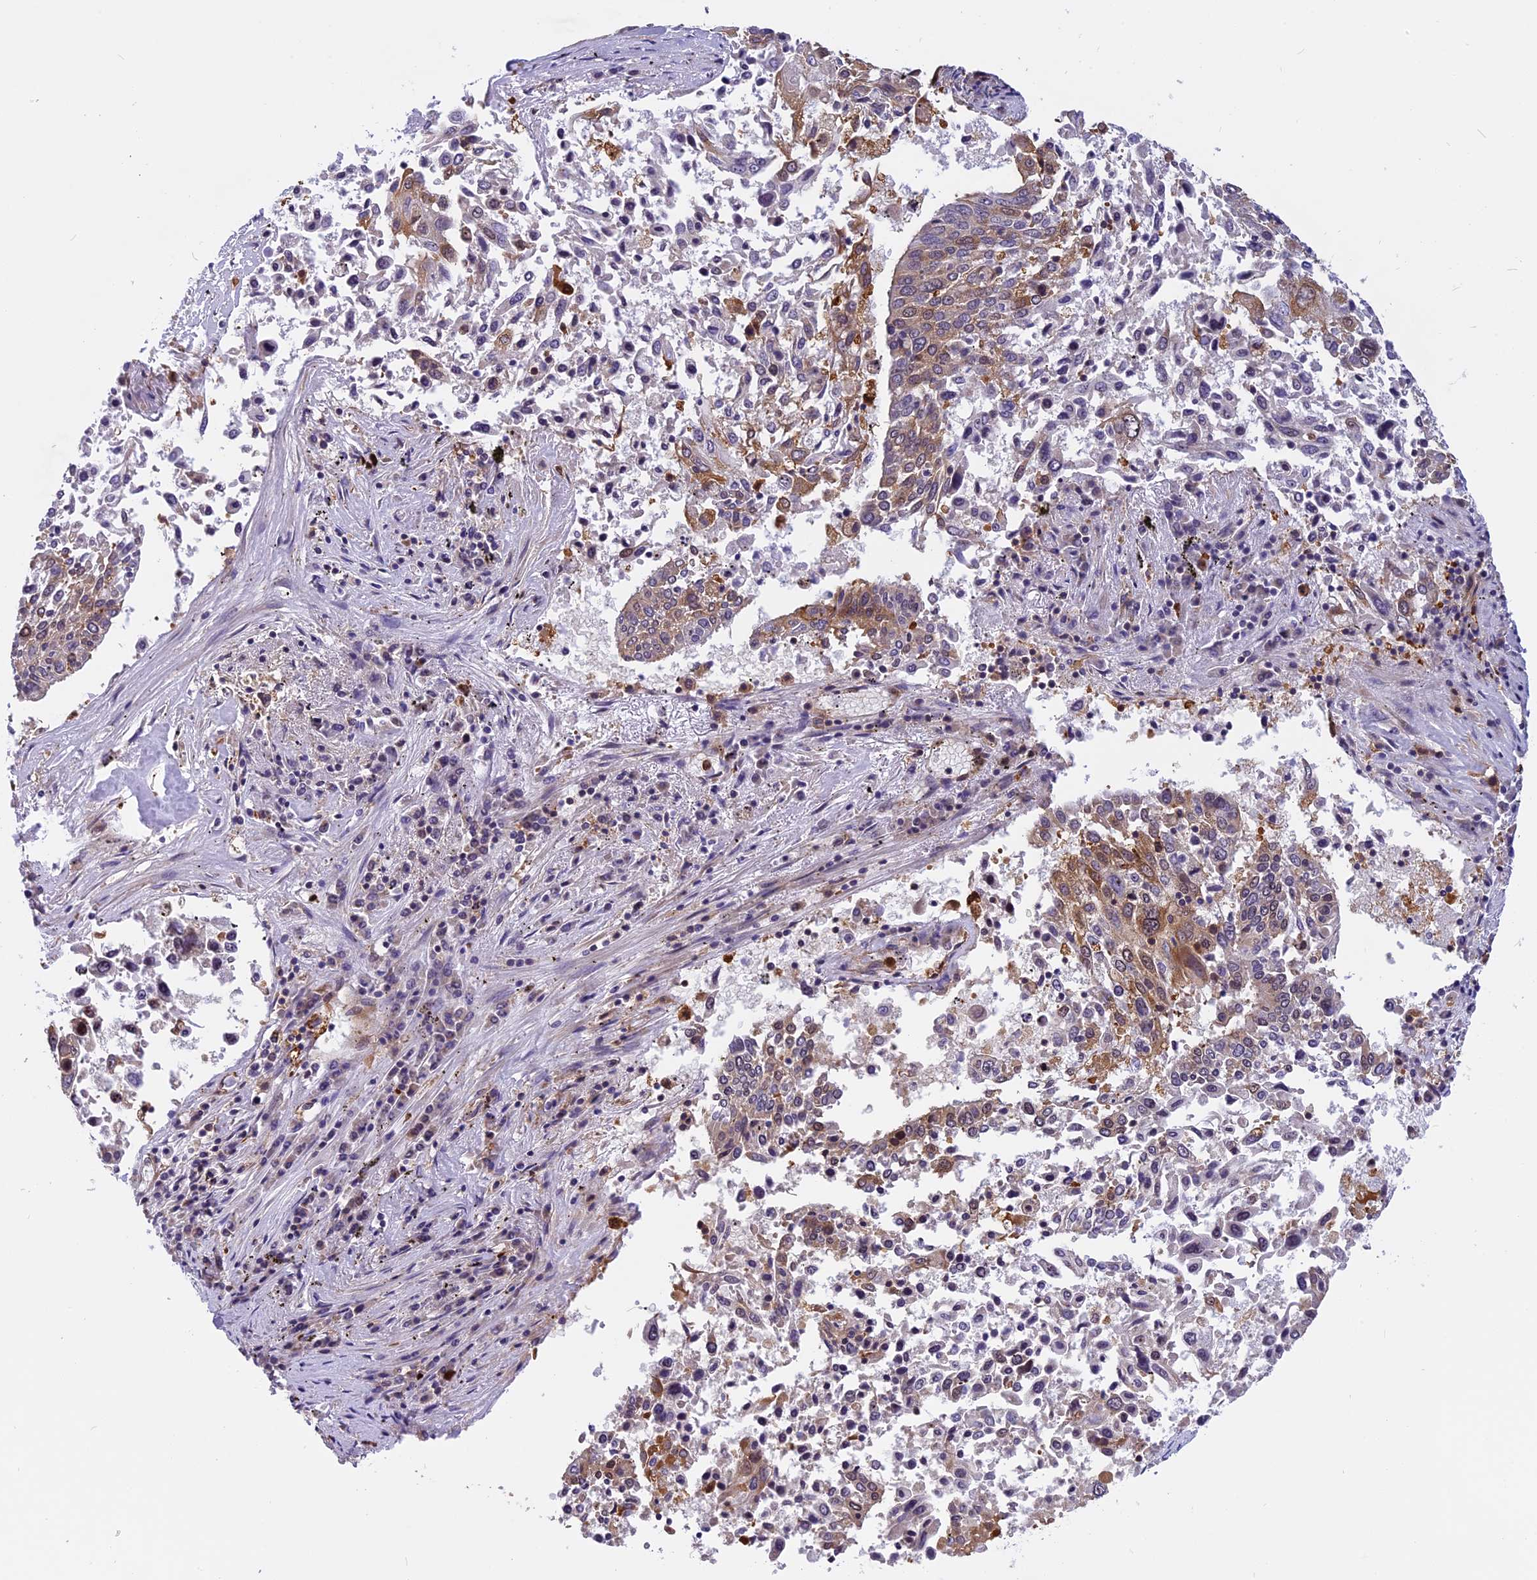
{"staining": {"intensity": "moderate", "quantity": "25%-75%", "location": "cytoplasmic/membranous"}, "tissue": "lung cancer", "cell_type": "Tumor cells", "image_type": "cancer", "snomed": [{"axis": "morphology", "description": "Squamous cell carcinoma, NOS"}, {"axis": "topography", "description": "Lung"}], "caption": "The photomicrograph shows immunohistochemical staining of lung squamous cell carcinoma. There is moderate cytoplasmic/membranous expression is present in approximately 25%-75% of tumor cells. (IHC, brightfield microscopy, high magnification).", "gene": "EHBP1L1", "patient": {"sex": "male", "age": 65}}